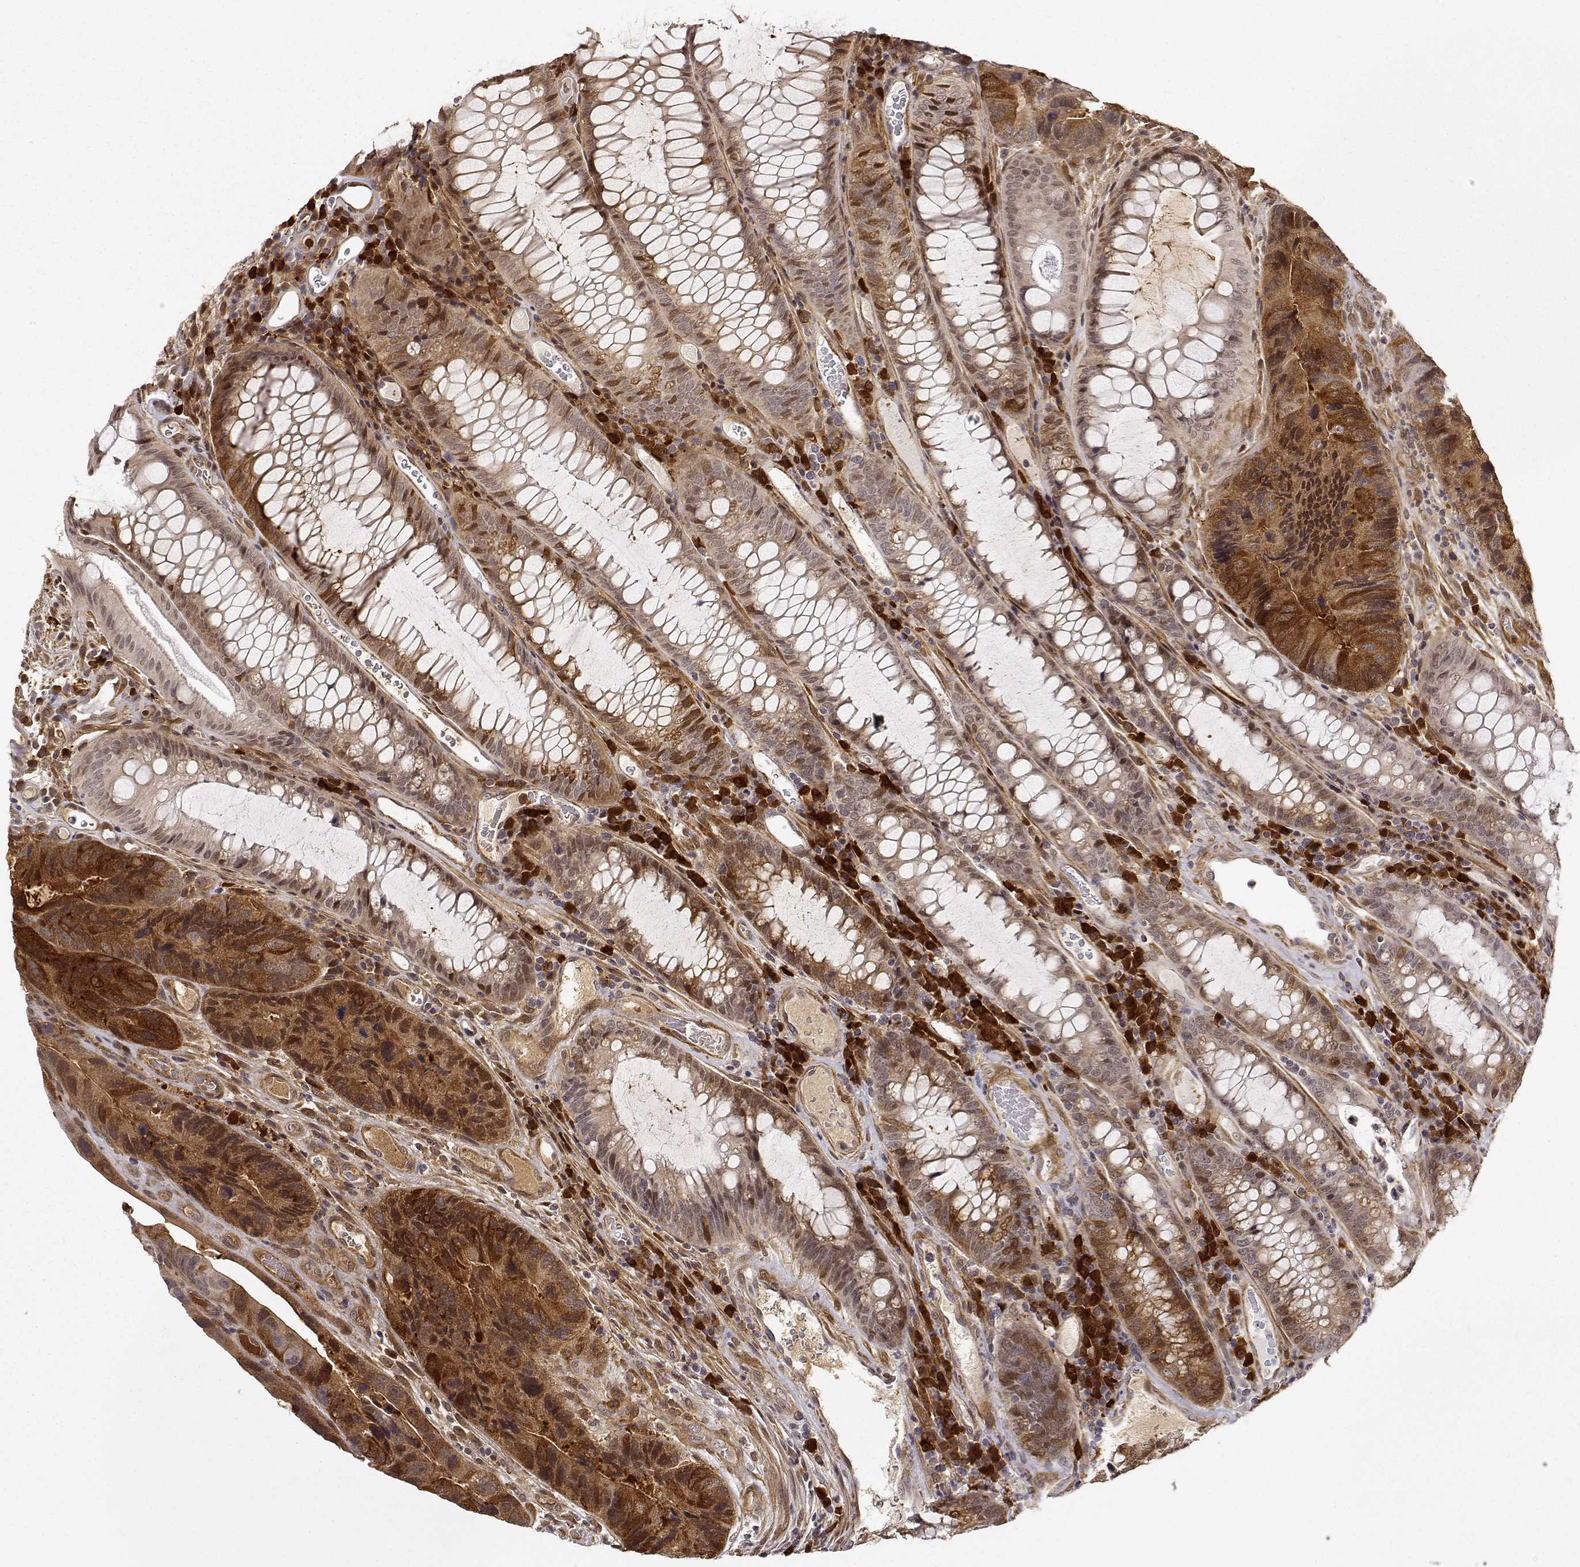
{"staining": {"intensity": "strong", "quantity": ">75%", "location": "cytoplasmic/membranous"}, "tissue": "colorectal cancer", "cell_type": "Tumor cells", "image_type": "cancer", "snomed": [{"axis": "morphology", "description": "Adenocarcinoma, NOS"}, {"axis": "topography", "description": "Colon"}], "caption": "Strong cytoplasmic/membranous expression for a protein is appreciated in about >75% of tumor cells of adenocarcinoma (colorectal) using immunohistochemistry.", "gene": "PHGDH", "patient": {"sex": "female", "age": 67}}